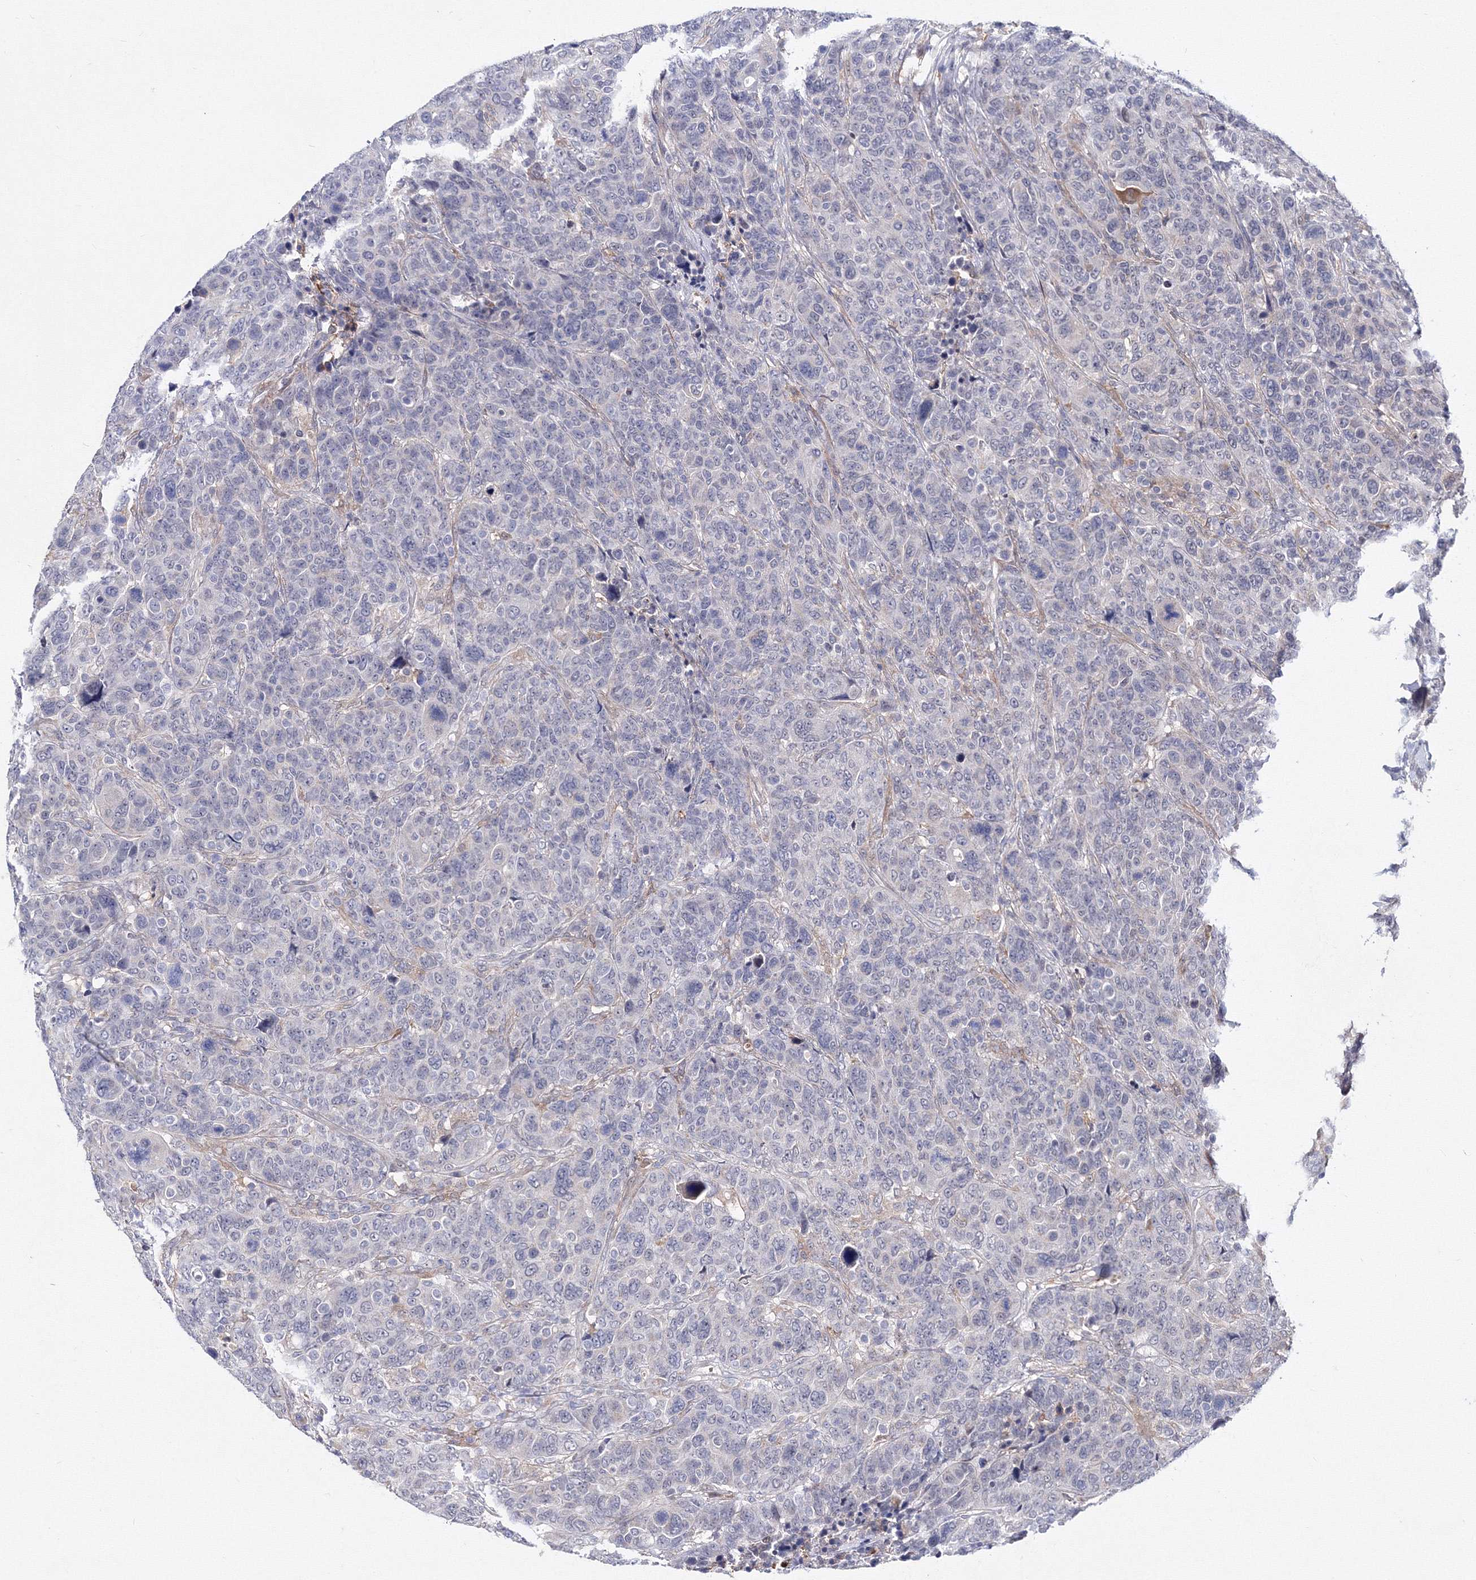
{"staining": {"intensity": "negative", "quantity": "none", "location": "none"}, "tissue": "breast cancer", "cell_type": "Tumor cells", "image_type": "cancer", "snomed": [{"axis": "morphology", "description": "Duct carcinoma"}, {"axis": "topography", "description": "Breast"}], "caption": "DAB immunohistochemical staining of breast cancer (intraductal carcinoma) exhibits no significant expression in tumor cells.", "gene": "C11orf52", "patient": {"sex": "female", "age": 37}}